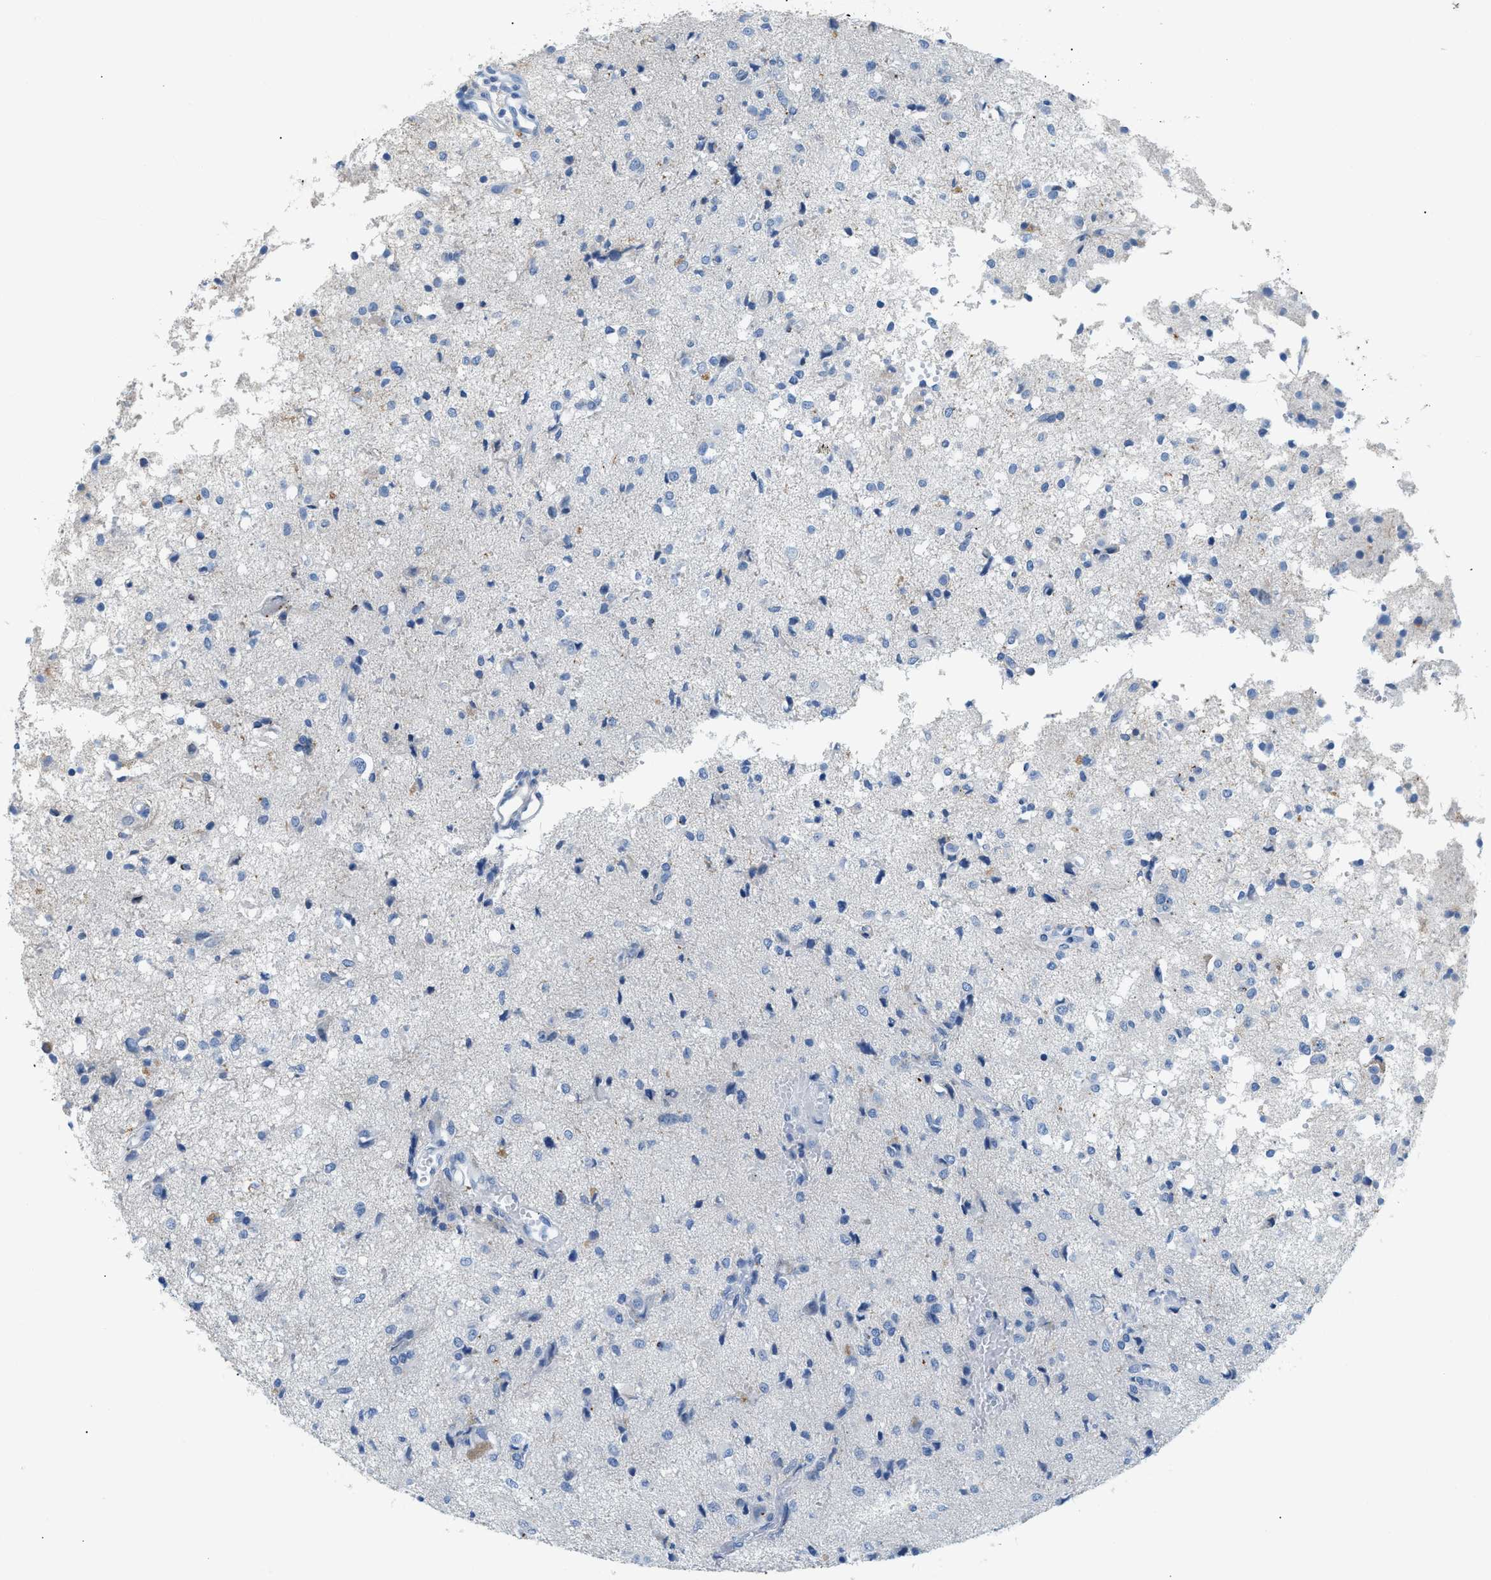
{"staining": {"intensity": "negative", "quantity": "none", "location": "none"}, "tissue": "glioma", "cell_type": "Tumor cells", "image_type": "cancer", "snomed": [{"axis": "morphology", "description": "Glioma, malignant, High grade"}, {"axis": "topography", "description": "Brain"}], "caption": "IHC micrograph of neoplastic tissue: malignant high-grade glioma stained with DAB reveals no significant protein staining in tumor cells.", "gene": "FDCSP", "patient": {"sex": "female", "age": 59}}